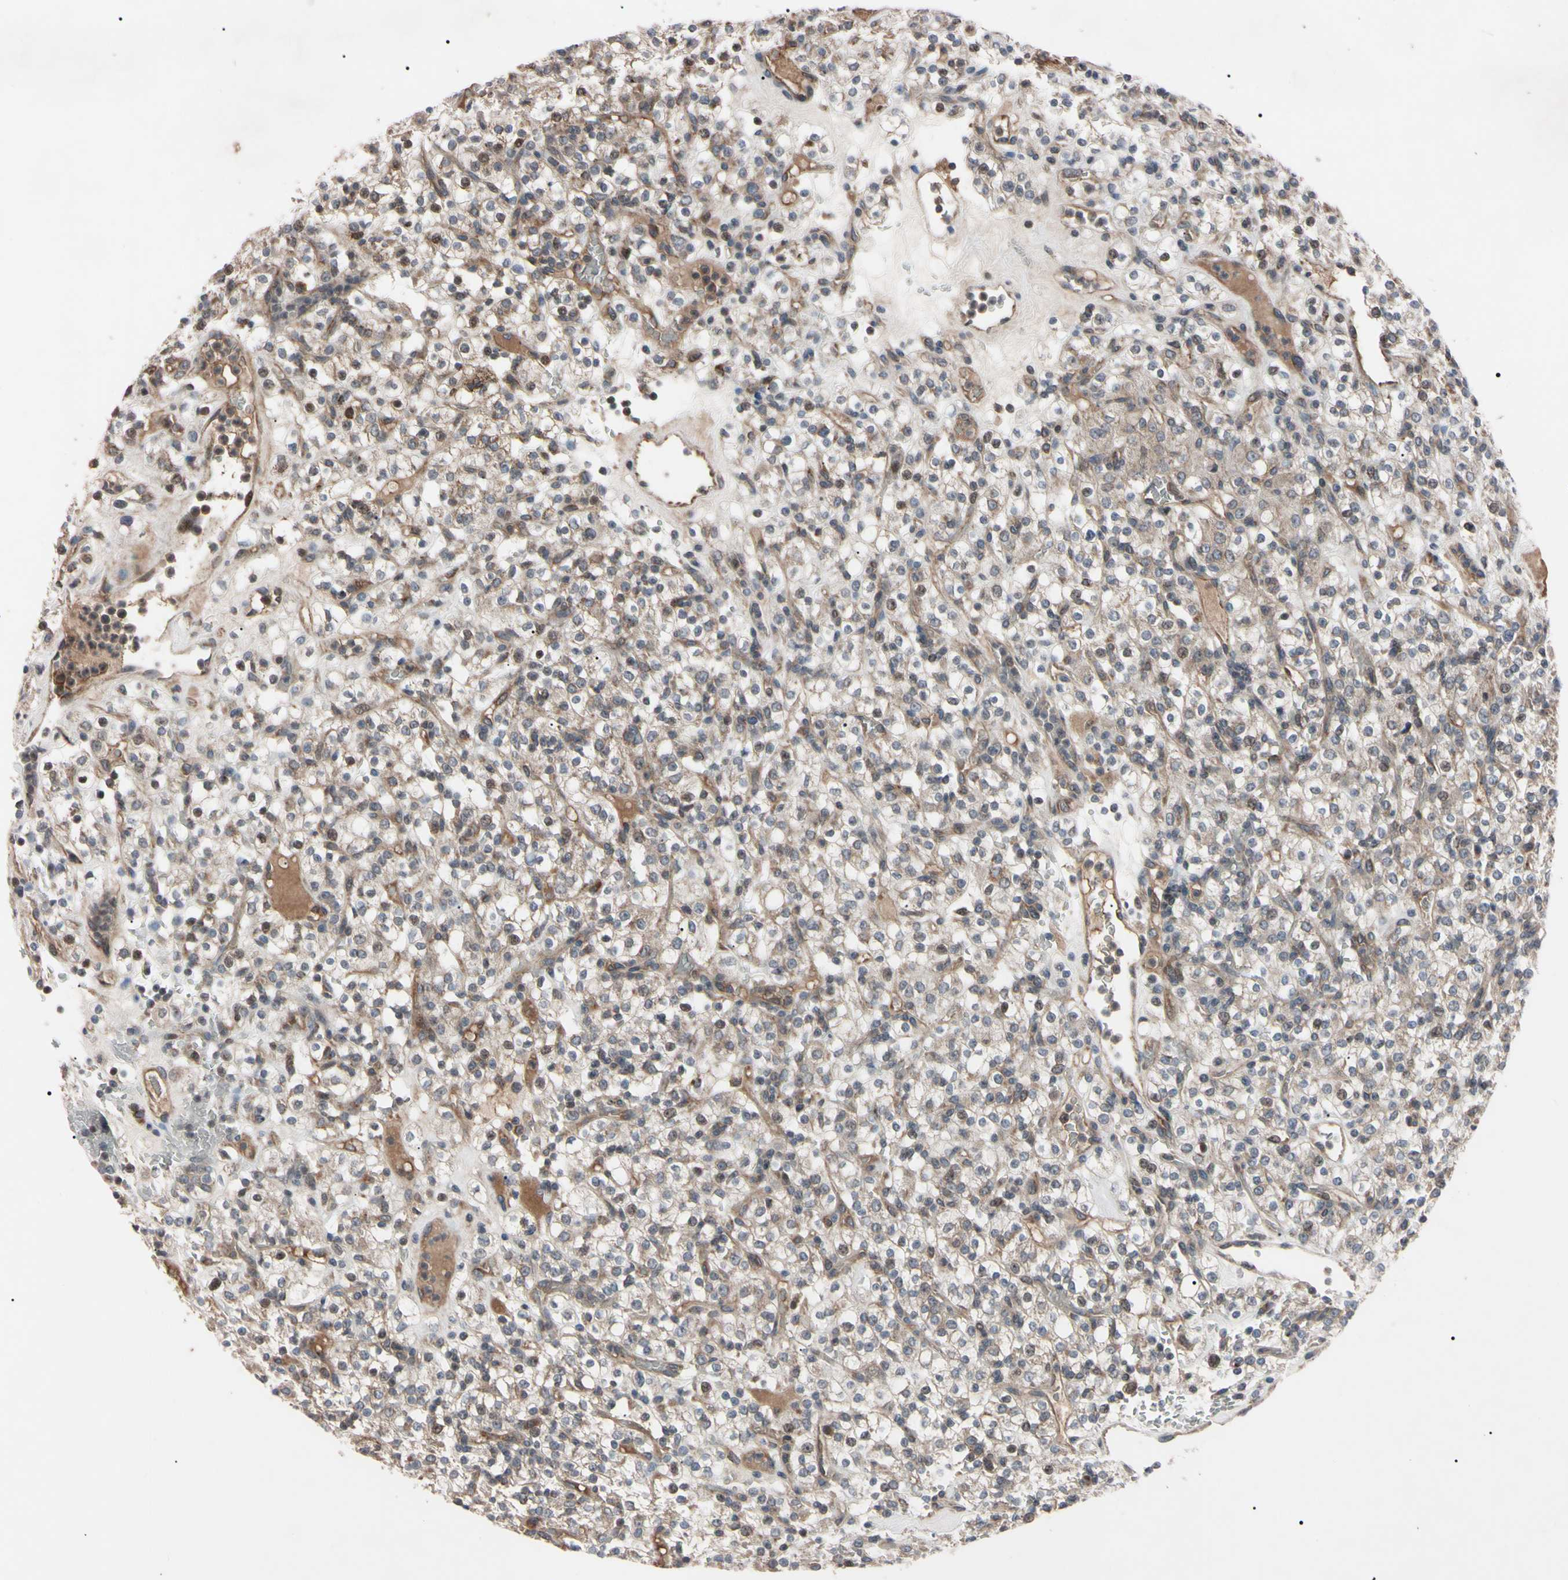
{"staining": {"intensity": "weak", "quantity": "<25%", "location": "cytoplasmic/membranous"}, "tissue": "renal cancer", "cell_type": "Tumor cells", "image_type": "cancer", "snomed": [{"axis": "morphology", "description": "Normal tissue, NOS"}, {"axis": "morphology", "description": "Adenocarcinoma, NOS"}, {"axis": "topography", "description": "Kidney"}], "caption": "Immunohistochemistry (IHC) of renal adenocarcinoma displays no staining in tumor cells.", "gene": "TNFRSF1A", "patient": {"sex": "female", "age": 72}}